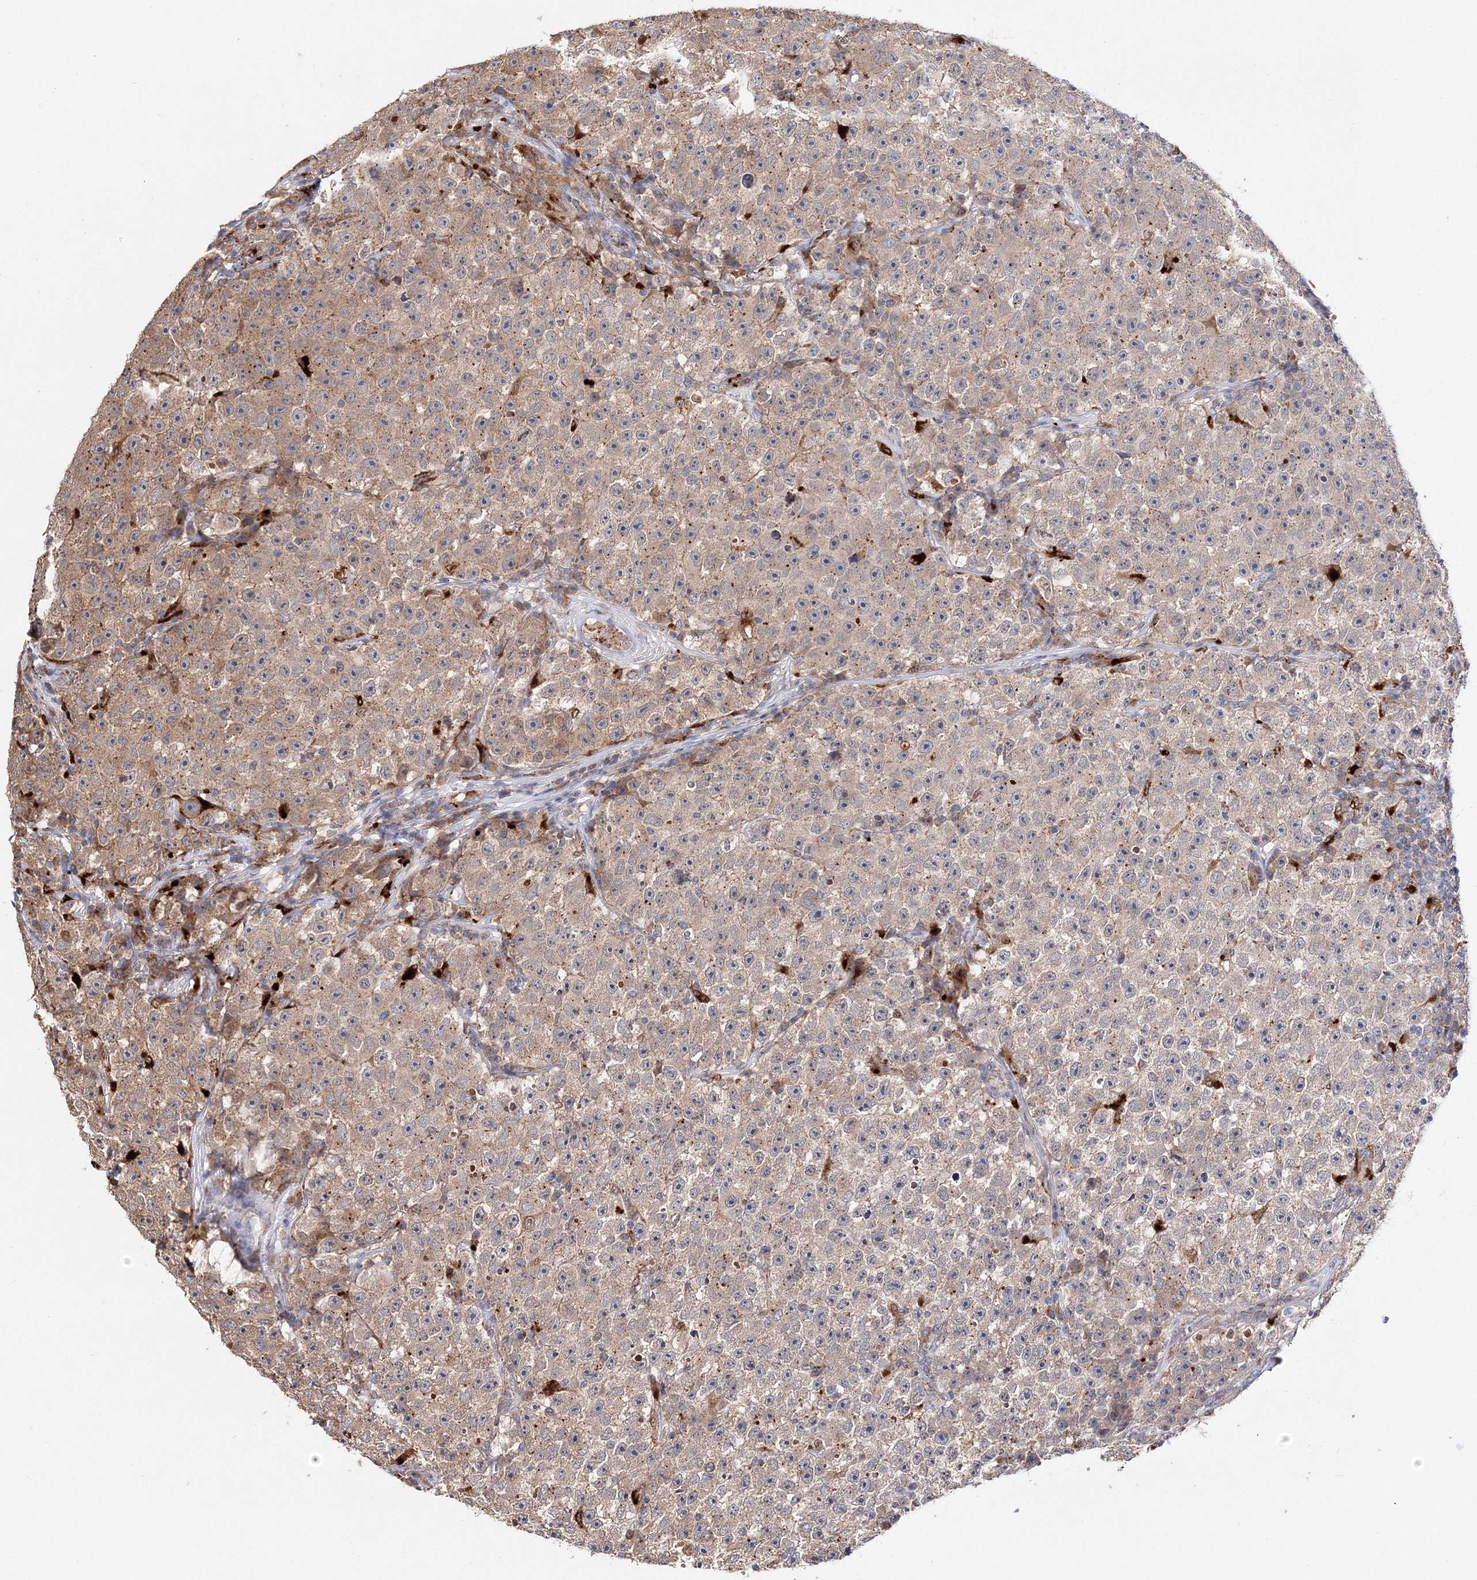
{"staining": {"intensity": "weak", "quantity": "25%-75%", "location": "cytoplasmic/membranous"}, "tissue": "testis cancer", "cell_type": "Tumor cells", "image_type": "cancer", "snomed": [{"axis": "morphology", "description": "Seminoma, NOS"}, {"axis": "topography", "description": "Testis"}], "caption": "Human testis seminoma stained for a protein (brown) reveals weak cytoplasmic/membranous positive expression in about 25%-75% of tumor cells.", "gene": "C3orf38", "patient": {"sex": "male", "age": 22}}